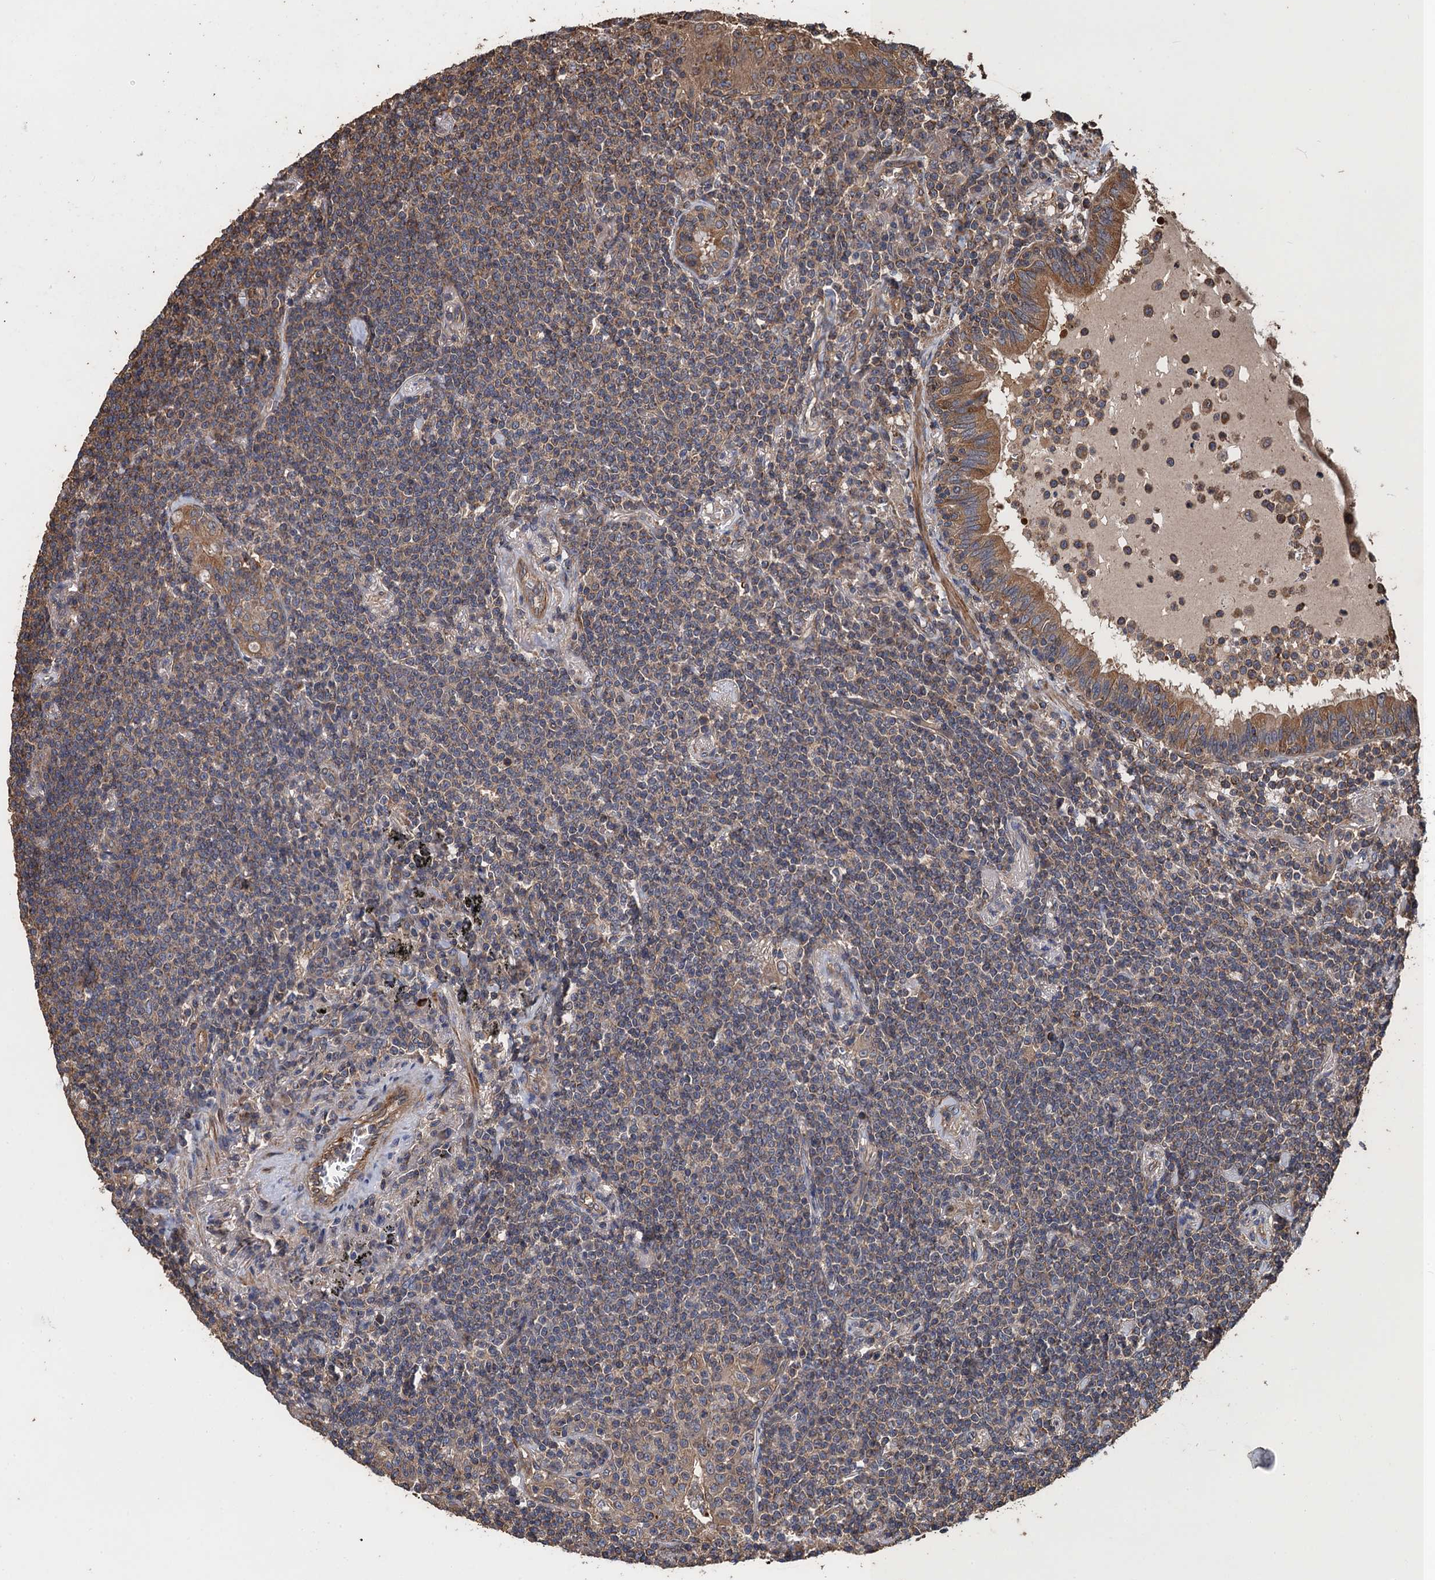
{"staining": {"intensity": "weak", "quantity": "25%-75%", "location": "cytoplasmic/membranous"}, "tissue": "lymphoma", "cell_type": "Tumor cells", "image_type": "cancer", "snomed": [{"axis": "morphology", "description": "Malignant lymphoma, non-Hodgkin's type, Low grade"}, {"axis": "topography", "description": "Lung"}], "caption": "The immunohistochemical stain labels weak cytoplasmic/membranous expression in tumor cells of lymphoma tissue.", "gene": "PPP4R1", "patient": {"sex": "female", "age": 71}}